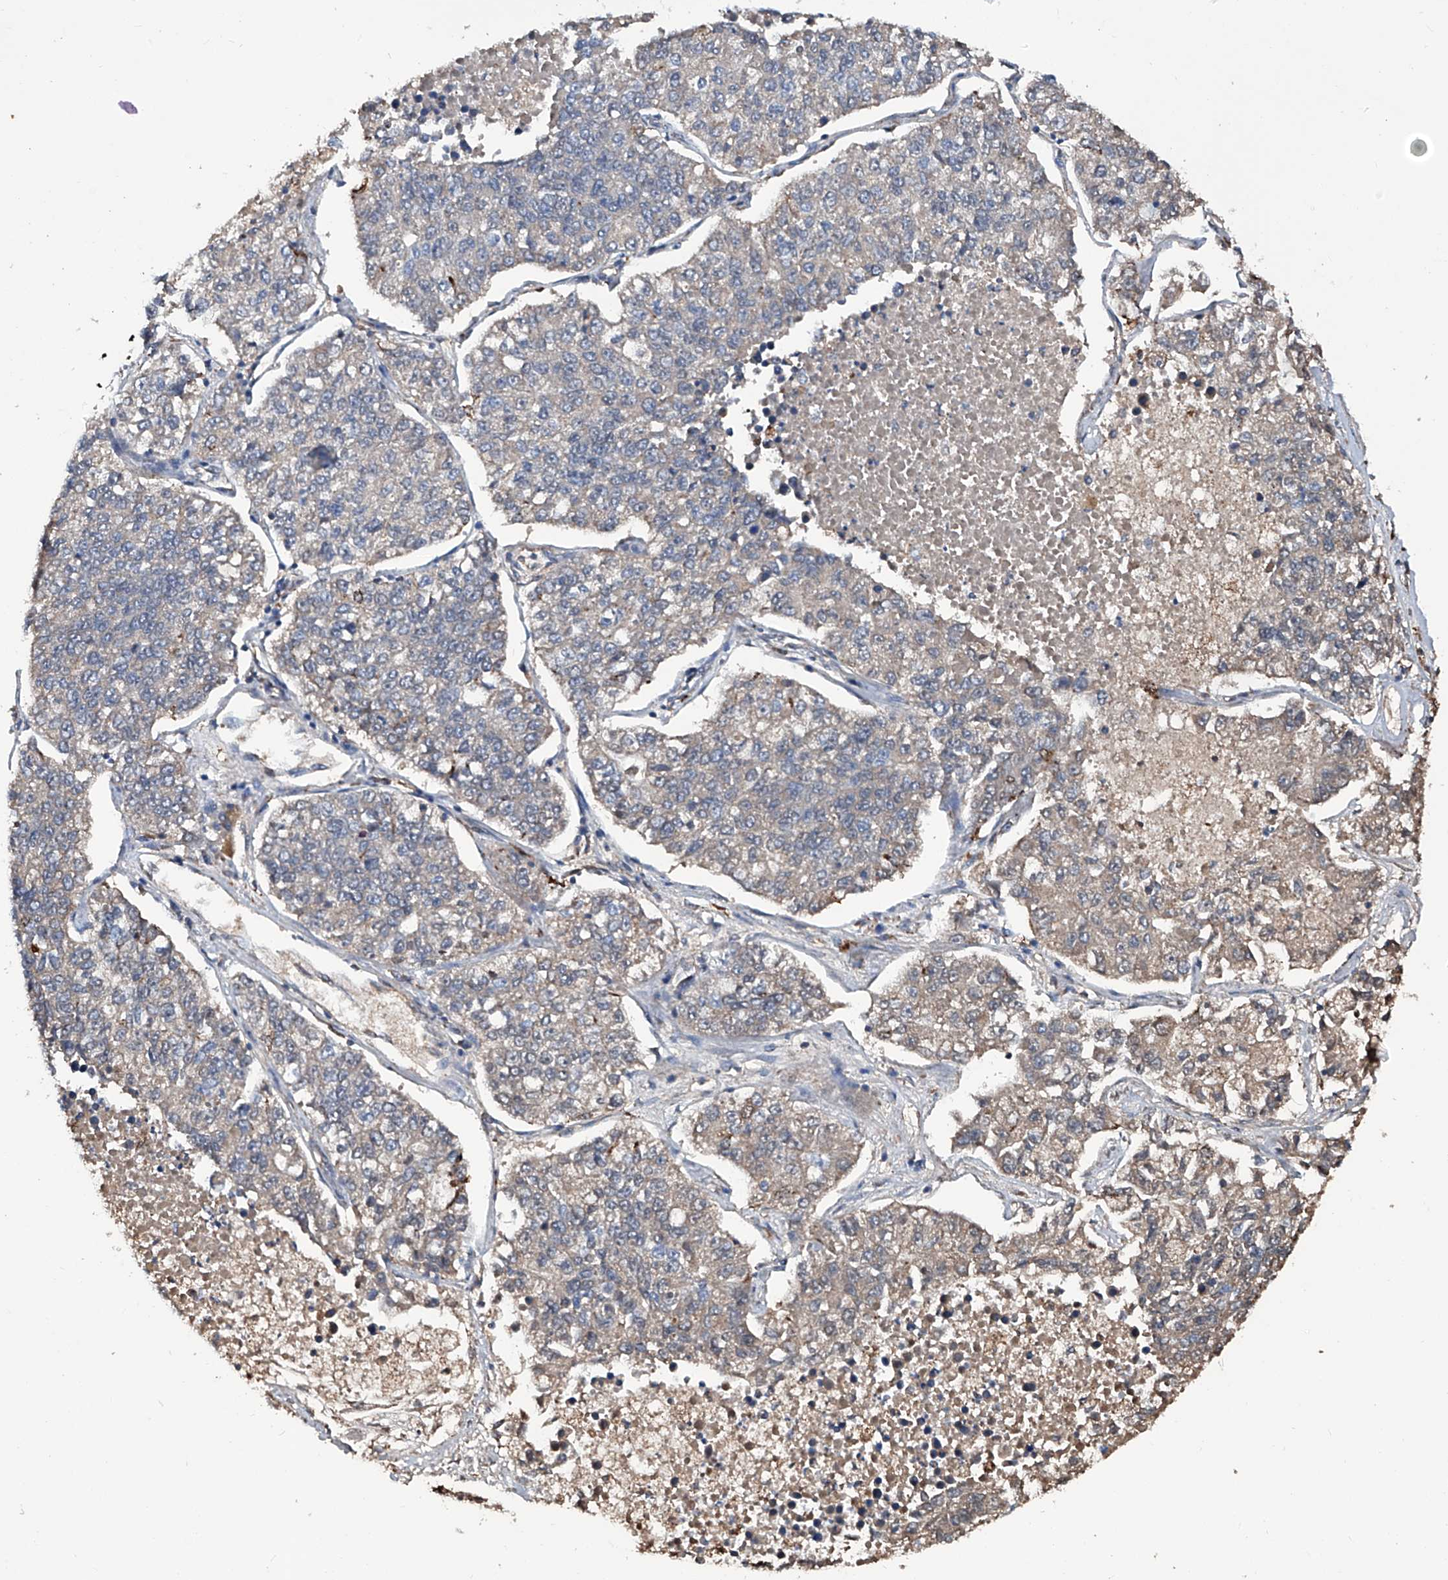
{"staining": {"intensity": "weak", "quantity": ">75%", "location": "cytoplasmic/membranous"}, "tissue": "lung cancer", "cell_type": "Tumor cells", "image_type": "cancer", "snomed": [{"axis": "morphology", "description": "Adenocarcinoma, NOS"}, {"axis": "topography", "description": "Lung"}], "caption": "Human lung adenocarcinoma stained with a brown dye reveals weak cytoplasmic/membranous positive positivity in approximately >75% of tumor cells.", "gene": "NHS", "patient": {"sex": "male", "age": 49}}